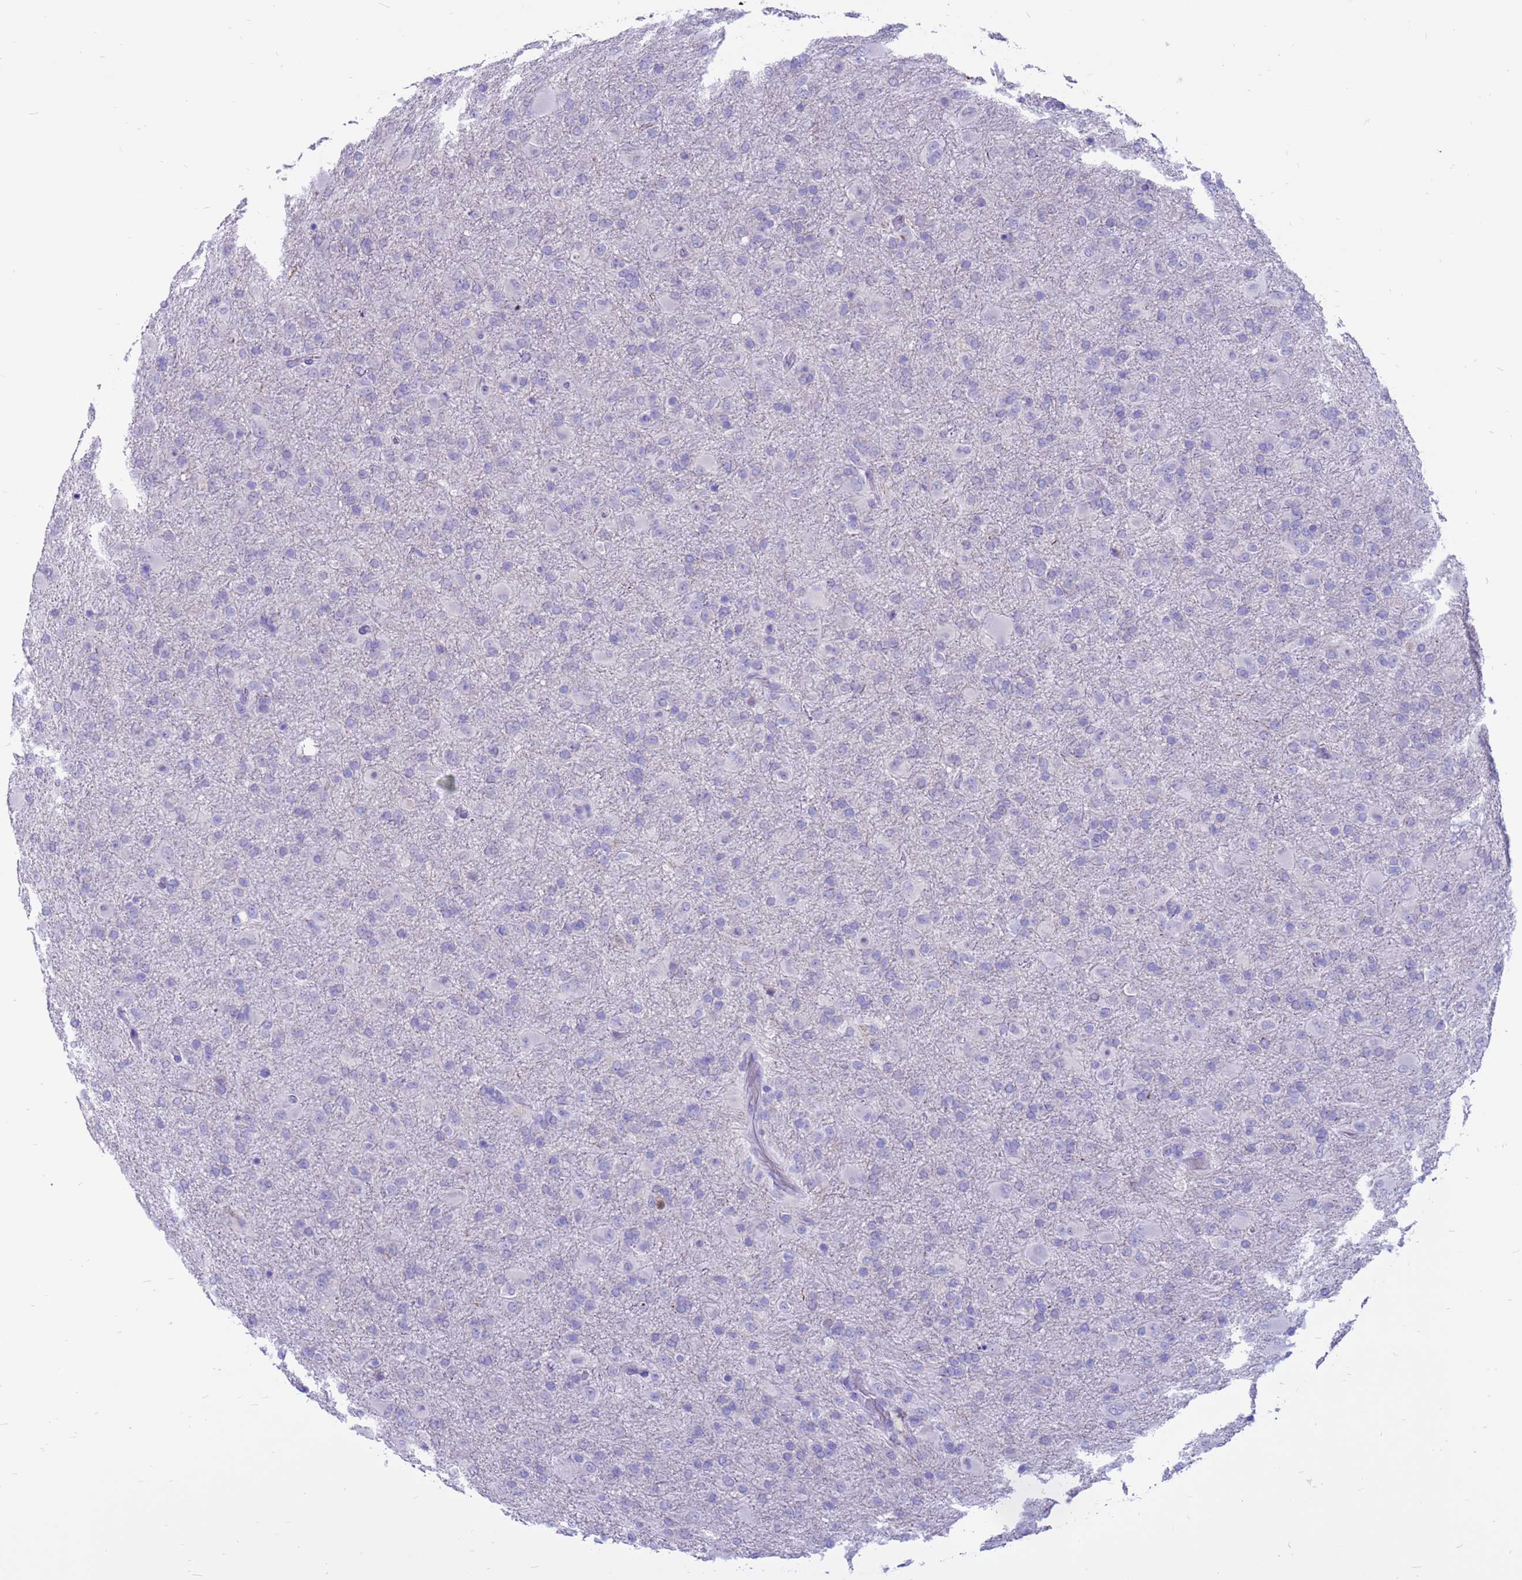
{"staining": {"intensity": "negative", "quantity": "none", "location": "none"}, "tissue": "glioma", "cell_type": "Tumor cells", "image_type": "cancer", "snomed": [{"axis": "morphology", "description": "Glioma, malignant, Low grade"}, {"axis": "topography", "description": "Brain"}], "caption": "An IHC histopathology image of malignant glioma (low-grade) is shown. There is no staining in tumor cells of malignant glioma (low-grade).", "gene": "PDE10A", "patient": {"sex": "male", "age": 65}}